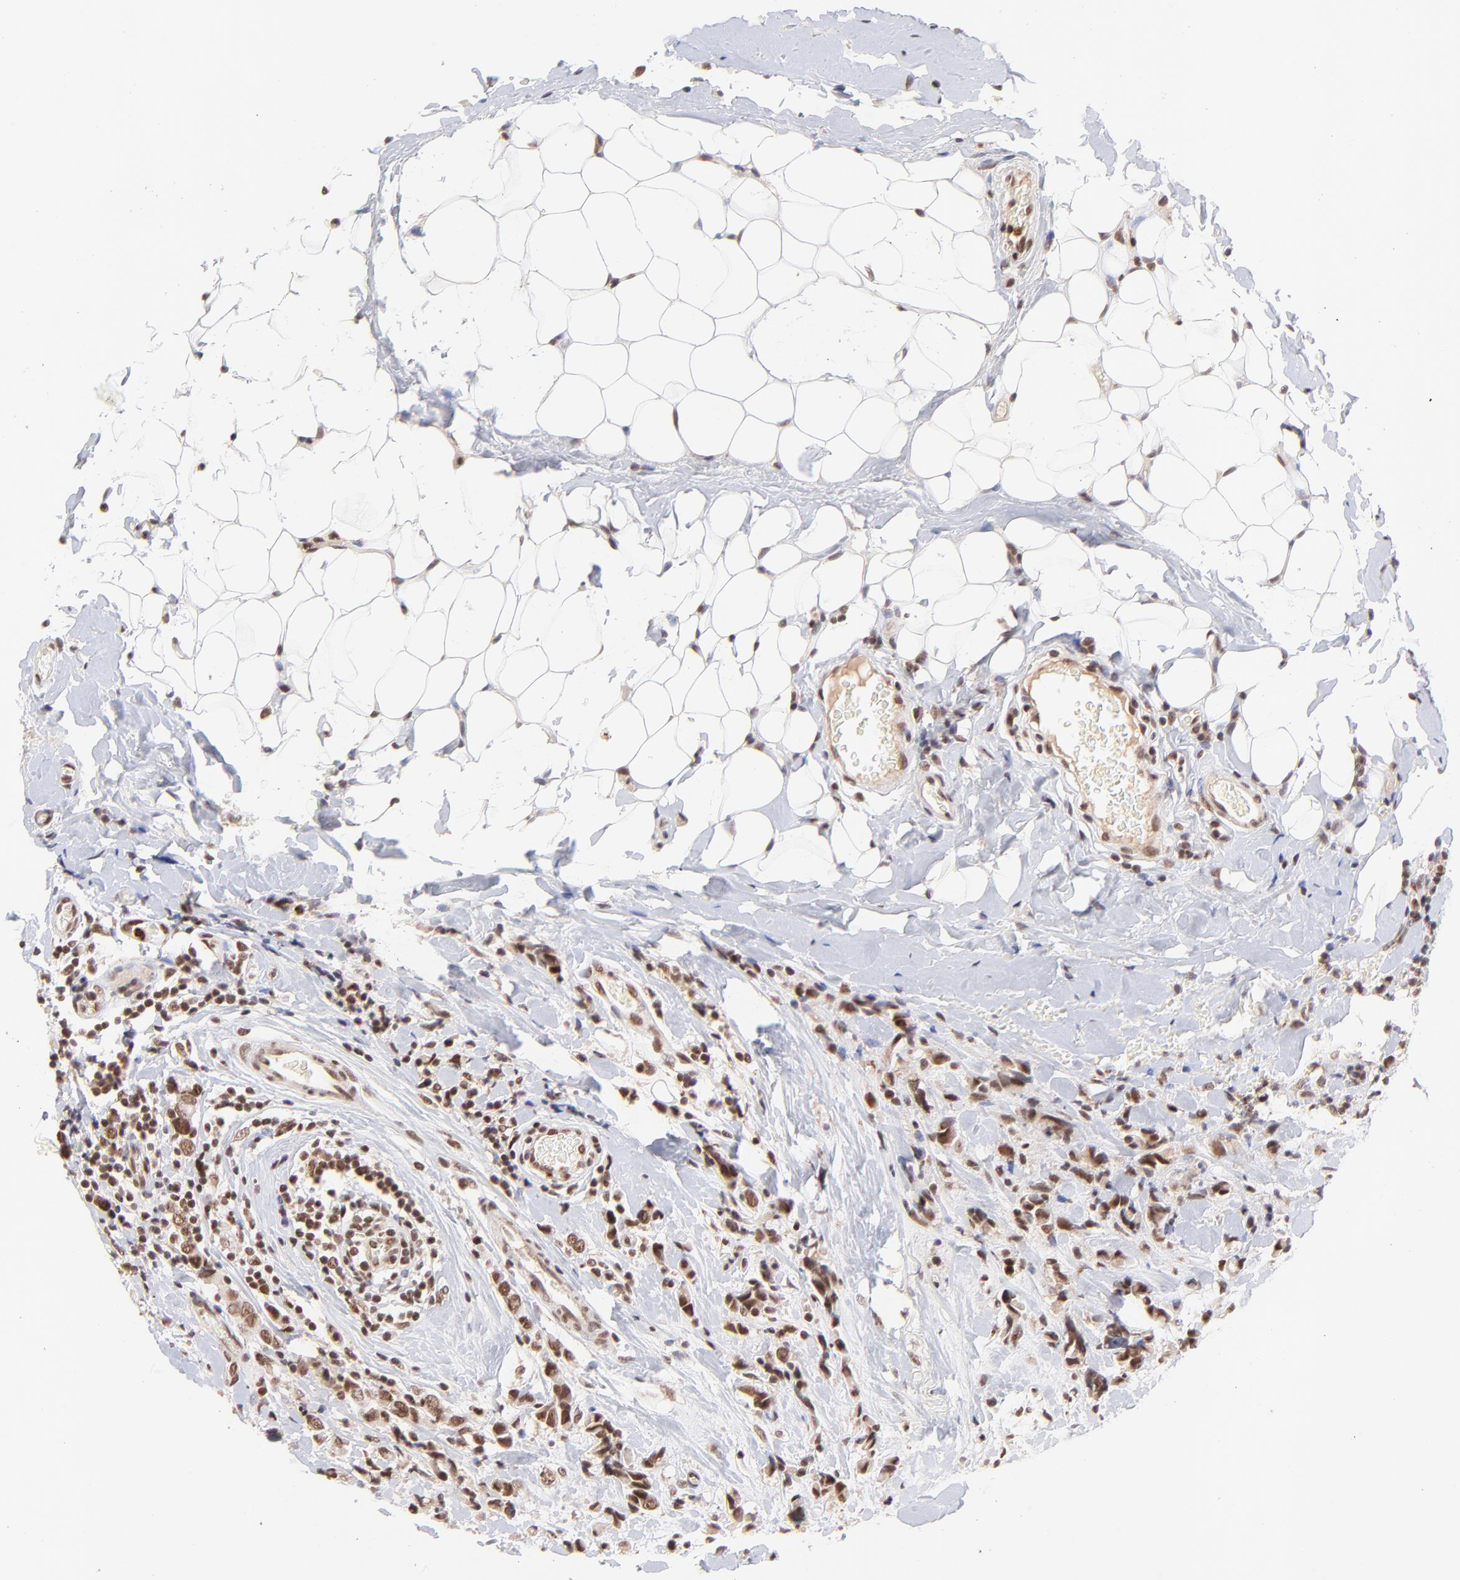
{"staining": {"intensity": "moderate", "quantity": ">75%", "location": "nuclear"}, "tissue": "breast cancer", "cell_type": "Tumor cells", "image_type": "cancer", "snomed": [{"axis": "morphology", "description": "Lobular carcinoma"}, {"axis": "topography", "description": "Breast"}], "caption": "Breast cancer (lobular carcinoma) stained with a protein marker exhibits moderate staining in tumor cells.", "gene": "MED12", "patient": {"sex": "female", "age": 57}}